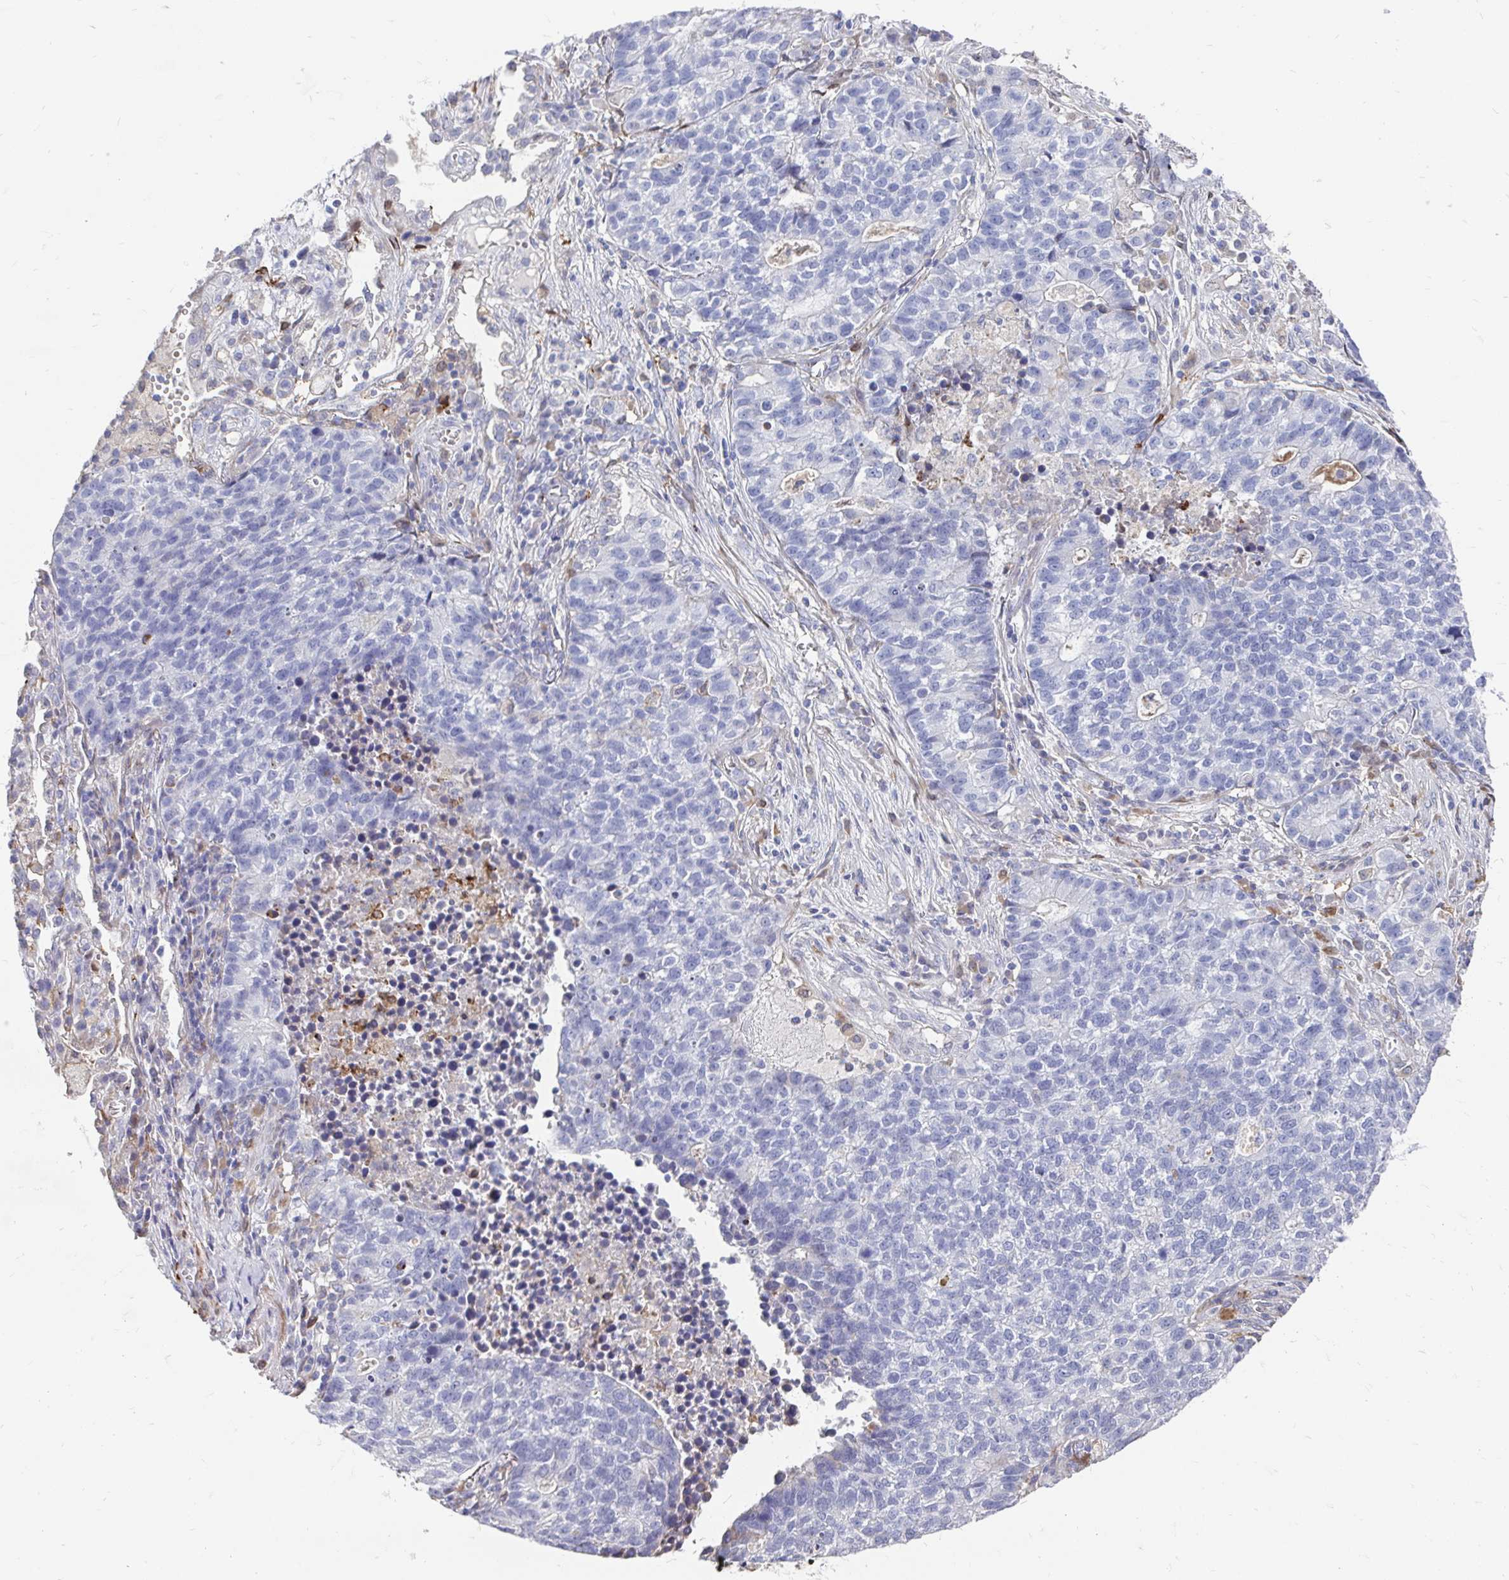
{"staining": {"intensity": "negative", "quantity": "none", "location": "none"}, "tissue": "lung cancer", "cell_type": "Tumor cells", "image_type": "cancer", "snomed": [{"axis": "morphology", "description": "Adenocarcinoma, NOS"}, {"axis": "topography", "description": "Lung"}], "caption": "DAB (3,3'-diaminobenzidine) immunohistochemical staining of lung cancer reveals no significant staining in tumor cells.", "gene": "CDKL1", "patient": {"sex": "male", "age": 57}}